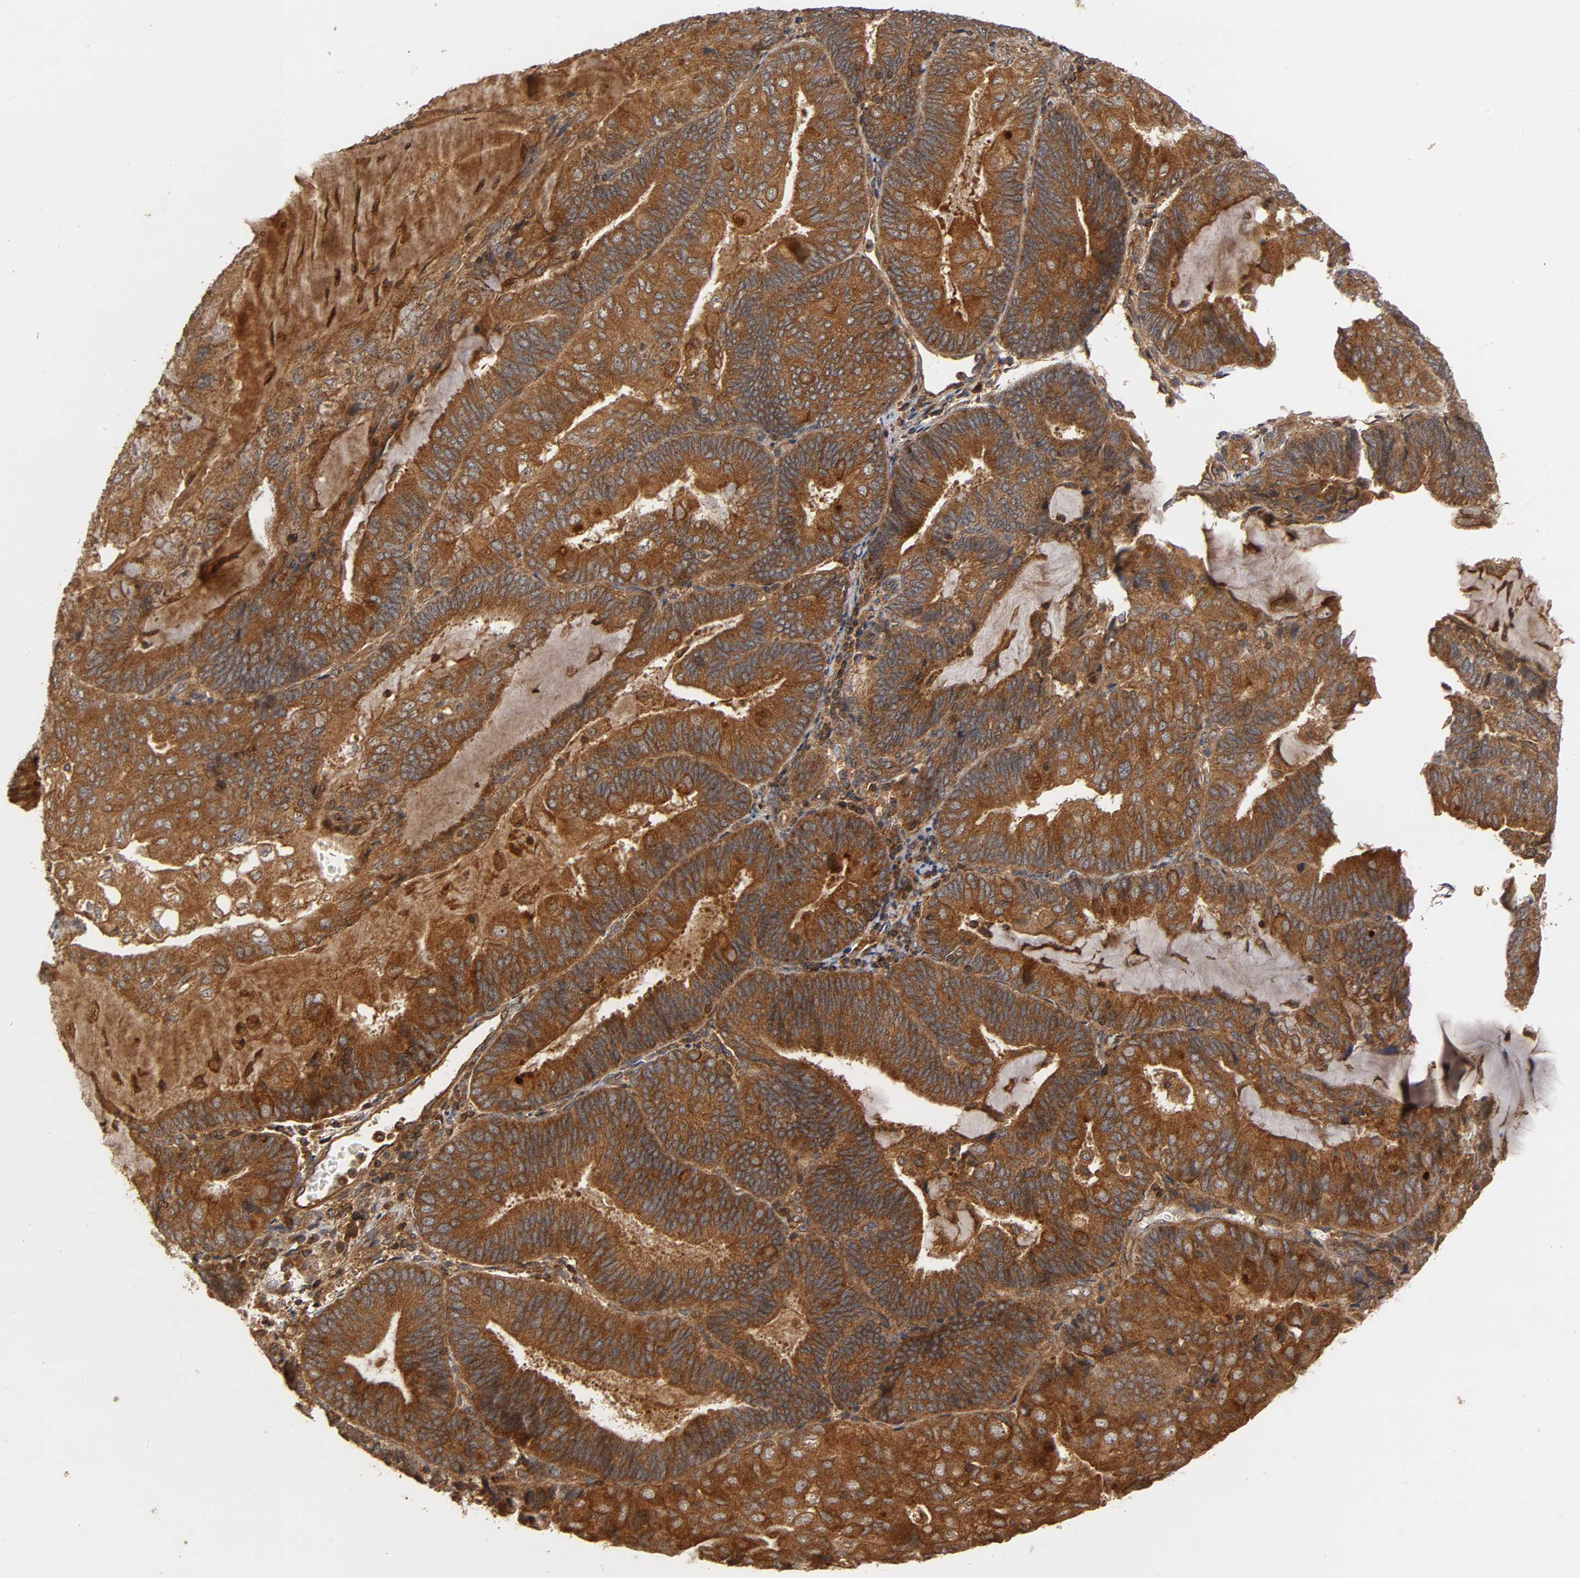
{"staining": {"intensity": "strong", "quantity": ">75%", "location": "cytoplasmic/membranous"}, "tissue": "endometrial cancer", "cell_type": "Tumor cells", "image_type": "cancer", "snomed": [{"axis": "morphology", "description": "Adenocarcinoma, NOS"}, {"axis": "topography", "description": "Endometrium"}], "caption": "This image shows immunohistochemistry staining of endometrial cancer, with high strong cytoplasmic/membranous expression in about >75% of tumor cells.", "gene": "IKBKB", "patient": {"sex": "female", "age": 81}}